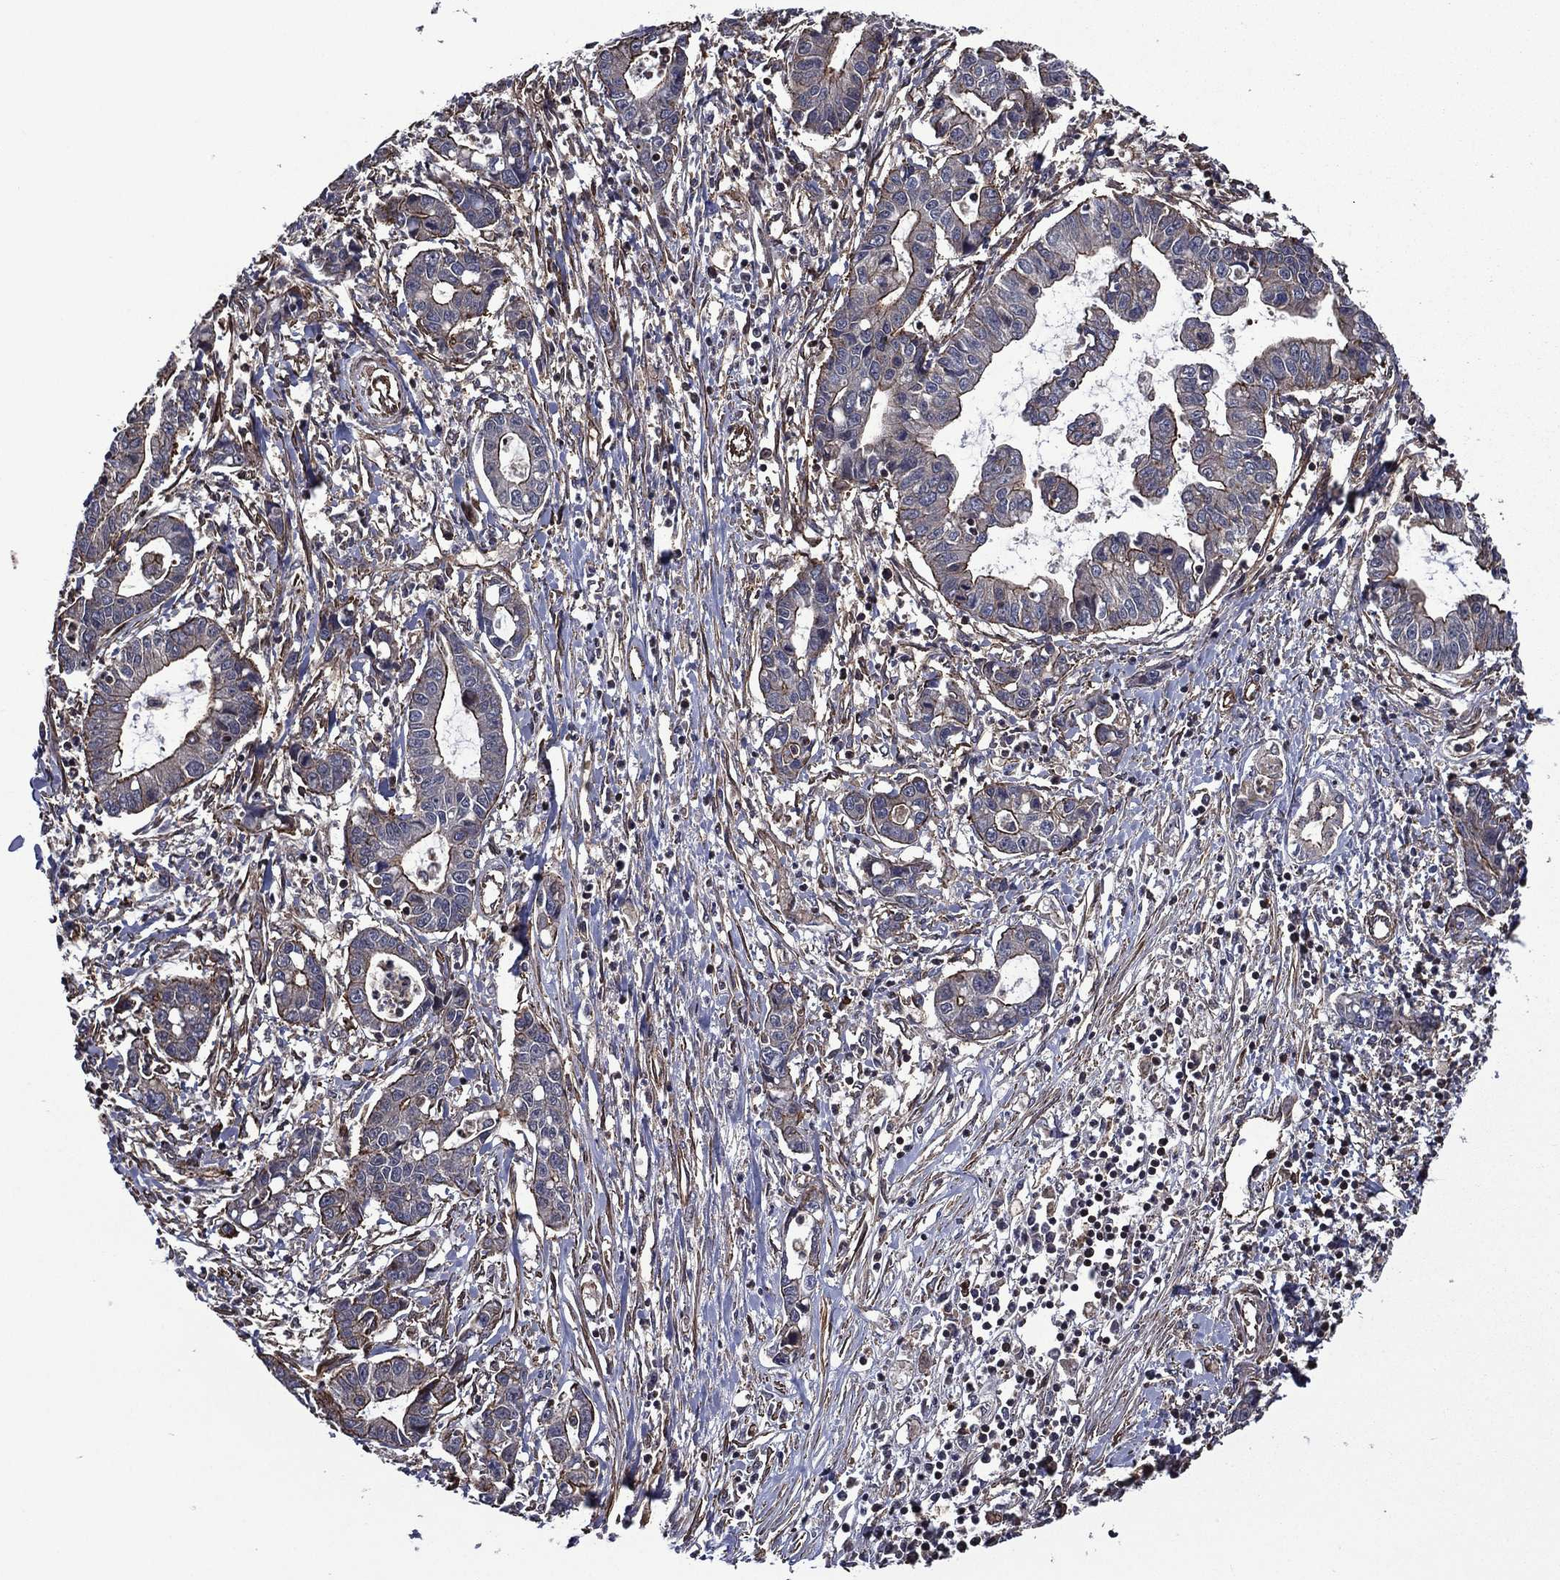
{"staining": {"intensity": "moderate", "quantity": "<25%", "location": "cytoplasmic/membranous"}, "tissue": "liver cancer", "cell_type": "Tumor cells", "image_type": "cancer", "snomed": [{"axis": "morphology", "description": "Cholangiocarcinoma"}, {"axis": "topography", "description": "Liver"}], "caption": "Immunohistochemistry (IHC) micrograph of human cholangiocarcinoma (liver) stained for a protein (brown), which reveals low levels of moderate cytoplasmic/membranous expression in about <25% of tumor cells.", "gene": "PLPP3", "patient": {"sex": "male", "age": 58}}